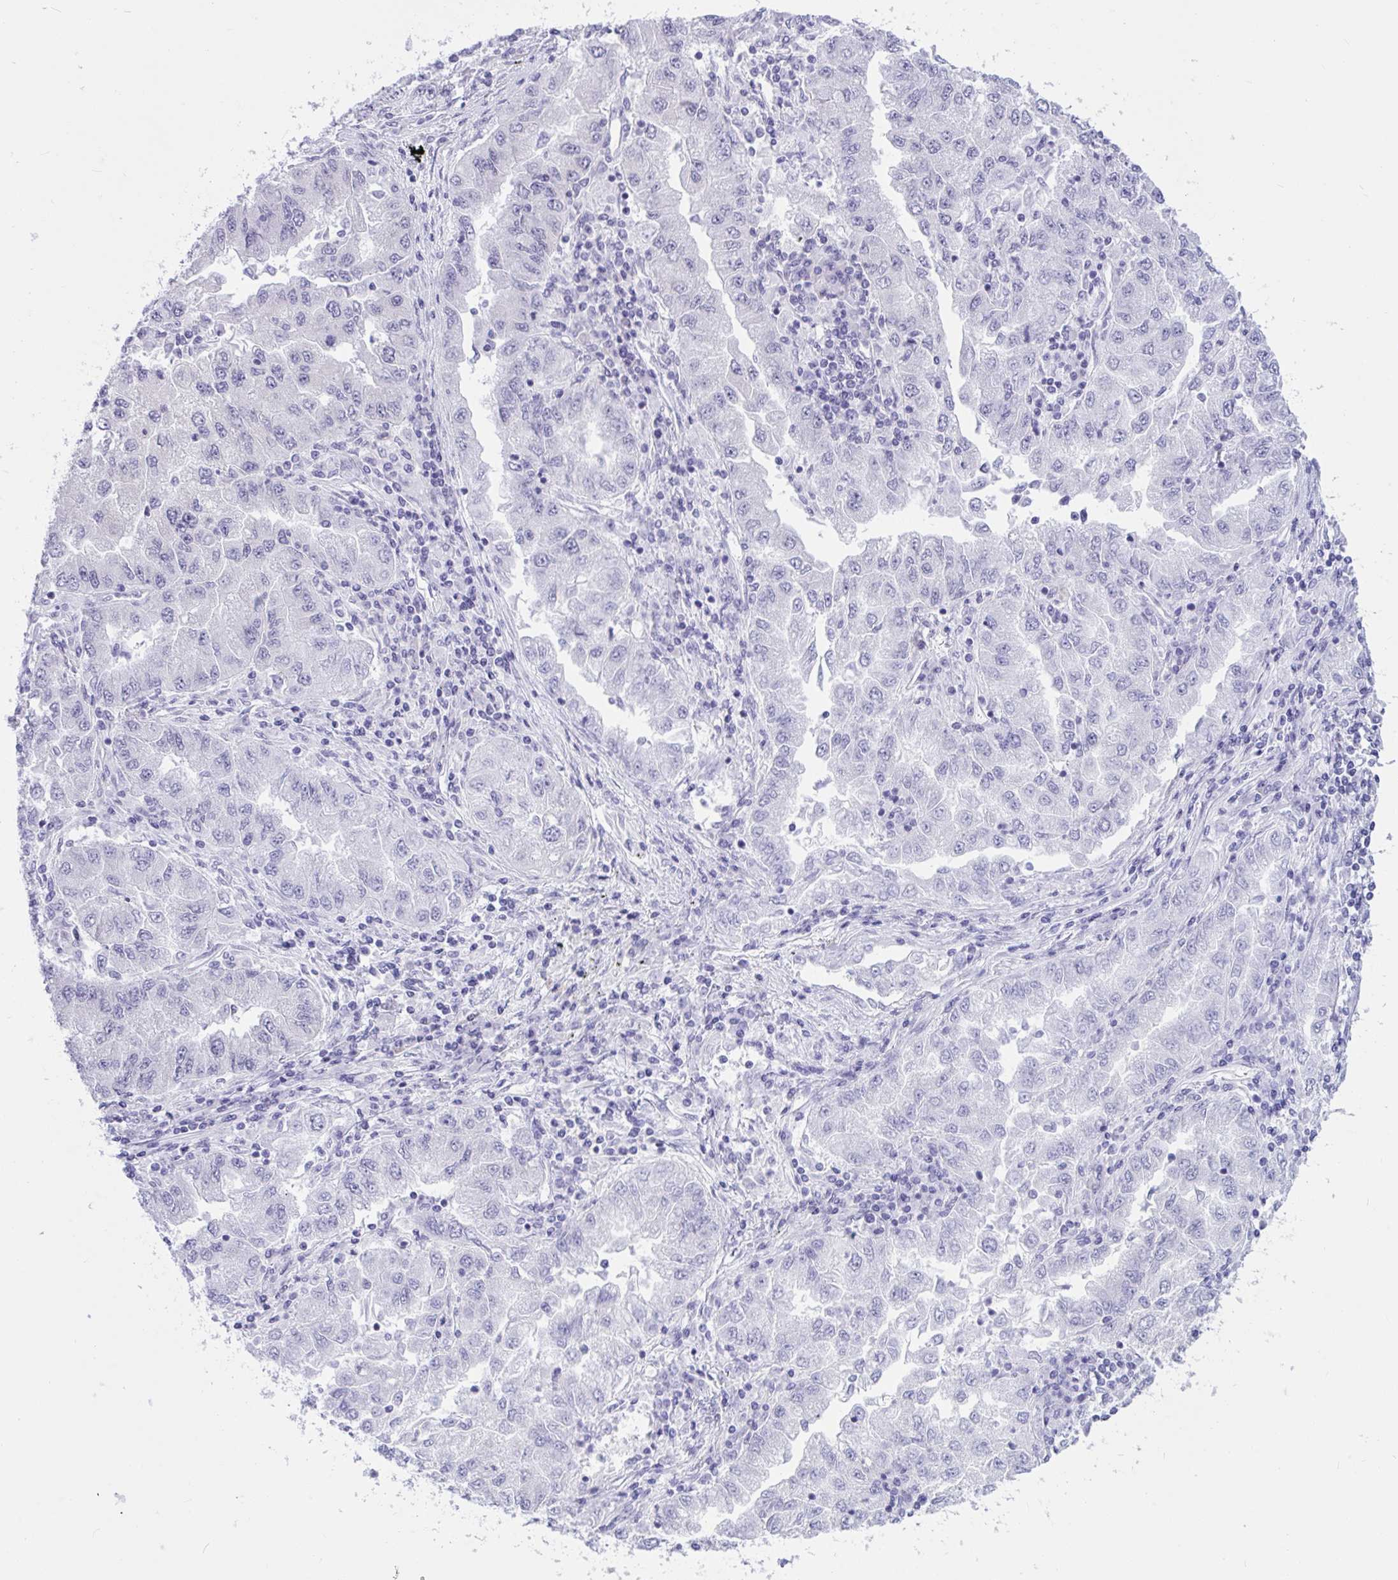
{"staining": {"intensity": "negative", "quantity": "none", "location": "none"}, "tissue": "lung cancer", "cell_type": "Tumor cells", "image_type": "cancer", "snomed": [{"axis": "morphology", "description": "Adenocarcinoma, NOS"}, {"axis": "morphology", "description": "Adenocarcinoma primary or metastatic"}, {"axis": "topography", "description": "Lung"}], "caption": "Photomicrograph shows no significant protein staining in tumor cells of lung cancer (adenocarcinoma primary or metastatic).", "gene": "CAMLG", "patient": {"sex": "male", "age": 74}}